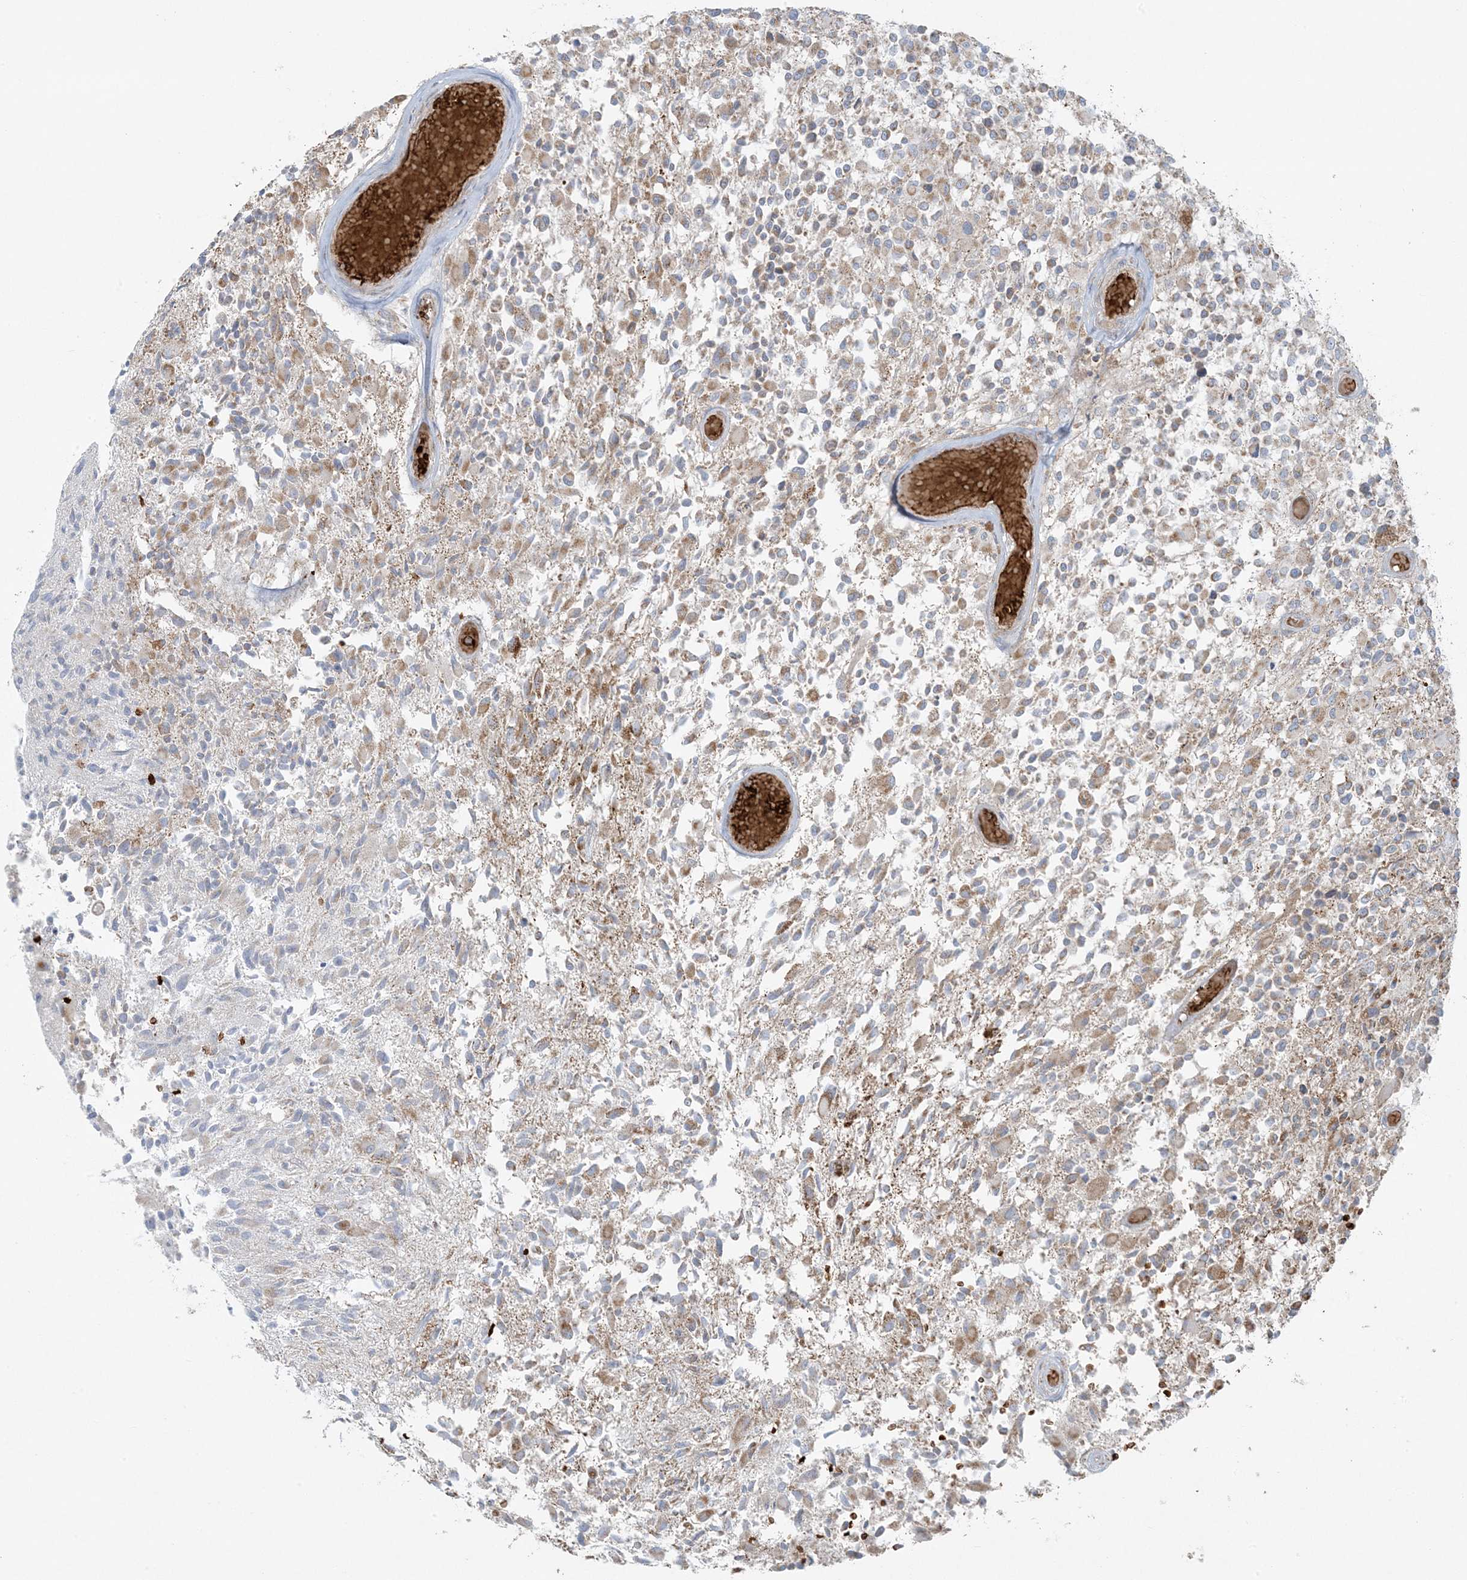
{"staining": {"intensity": "weak", "quantity": "25%-75%", "location": "cytoplasmic/membranous"}, "tissue": "glioma", "cell_type": "Tumor cells", "image_type": "cancer", "snomed": [{"axis": "morphology", "description": "Glioma, malignant, High grade"}, {"axis": "morphology", "description": "Glioblastoma, NOS"}, {"axis": "topography", "description": "Brain"}], "caption": "IHC (DAB (3,3'-diaminobenzidine)) staining of human glioblastoma displays weak cytoplasmic/membranous protein expression in approximately 25%-75% of tumor cells.", "gene": "PIK3R4", "patient": {"sex": "male", "age": 60}}